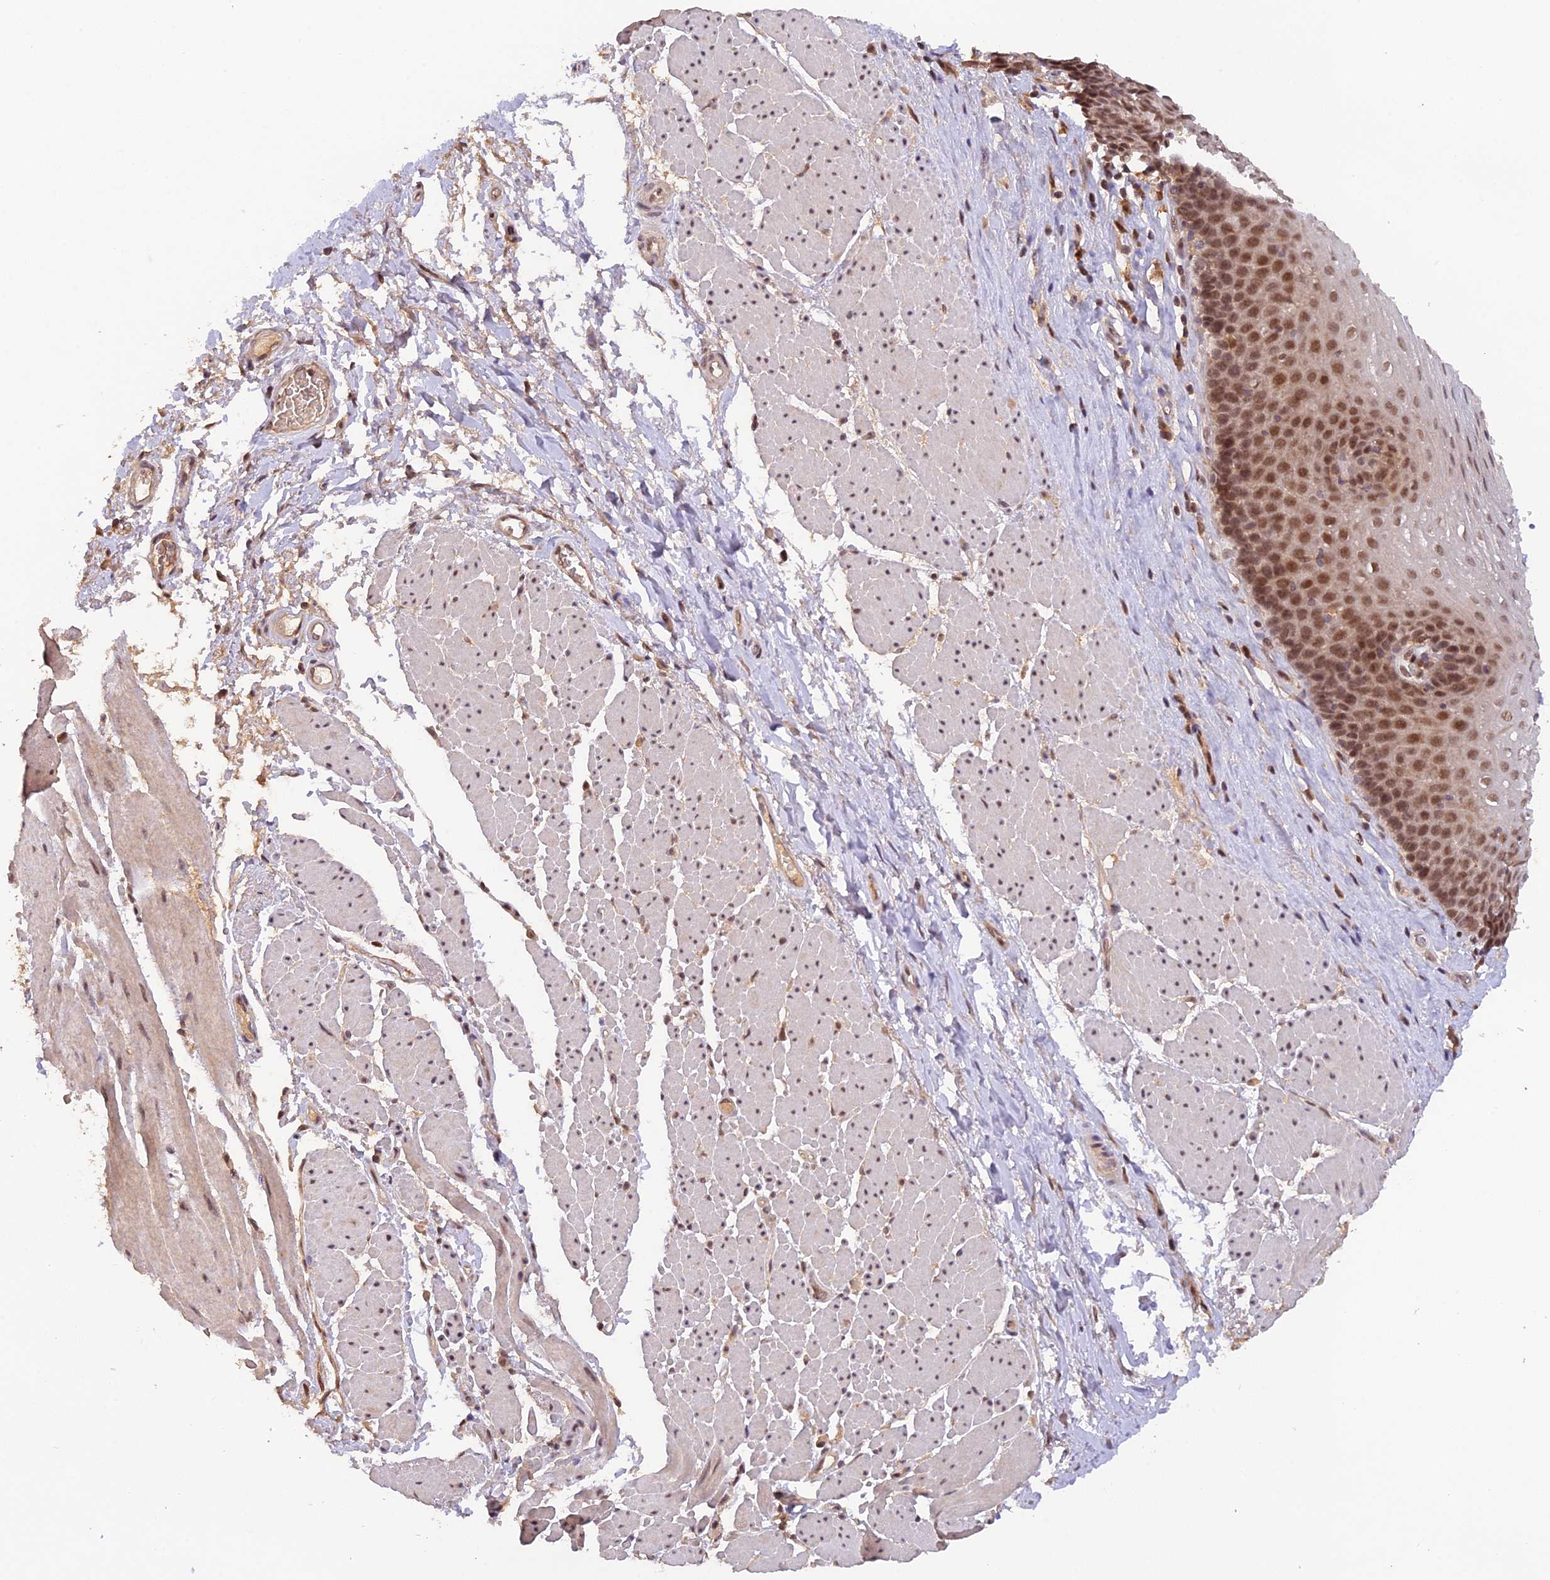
{"staining": {"intensity": "moderate", "quantity": ">75%", "location": "nuclear"}, "tissue": "esophagus", "cell_type": "Squamous epithelial cells", "image_type": "normal", "snomed": [{"axis": "morphology", "description": "Normal tissue, NOS"}, {"axis": "topography", "description": "Esophagus"}], "caption": "Moderate nuclear positivity is appreciated in approximately >75% of squamous epithelial cells in unremarkable esophagus.", "gene": "ZNF436", "patient": {"sex": "female", "age": 66}}